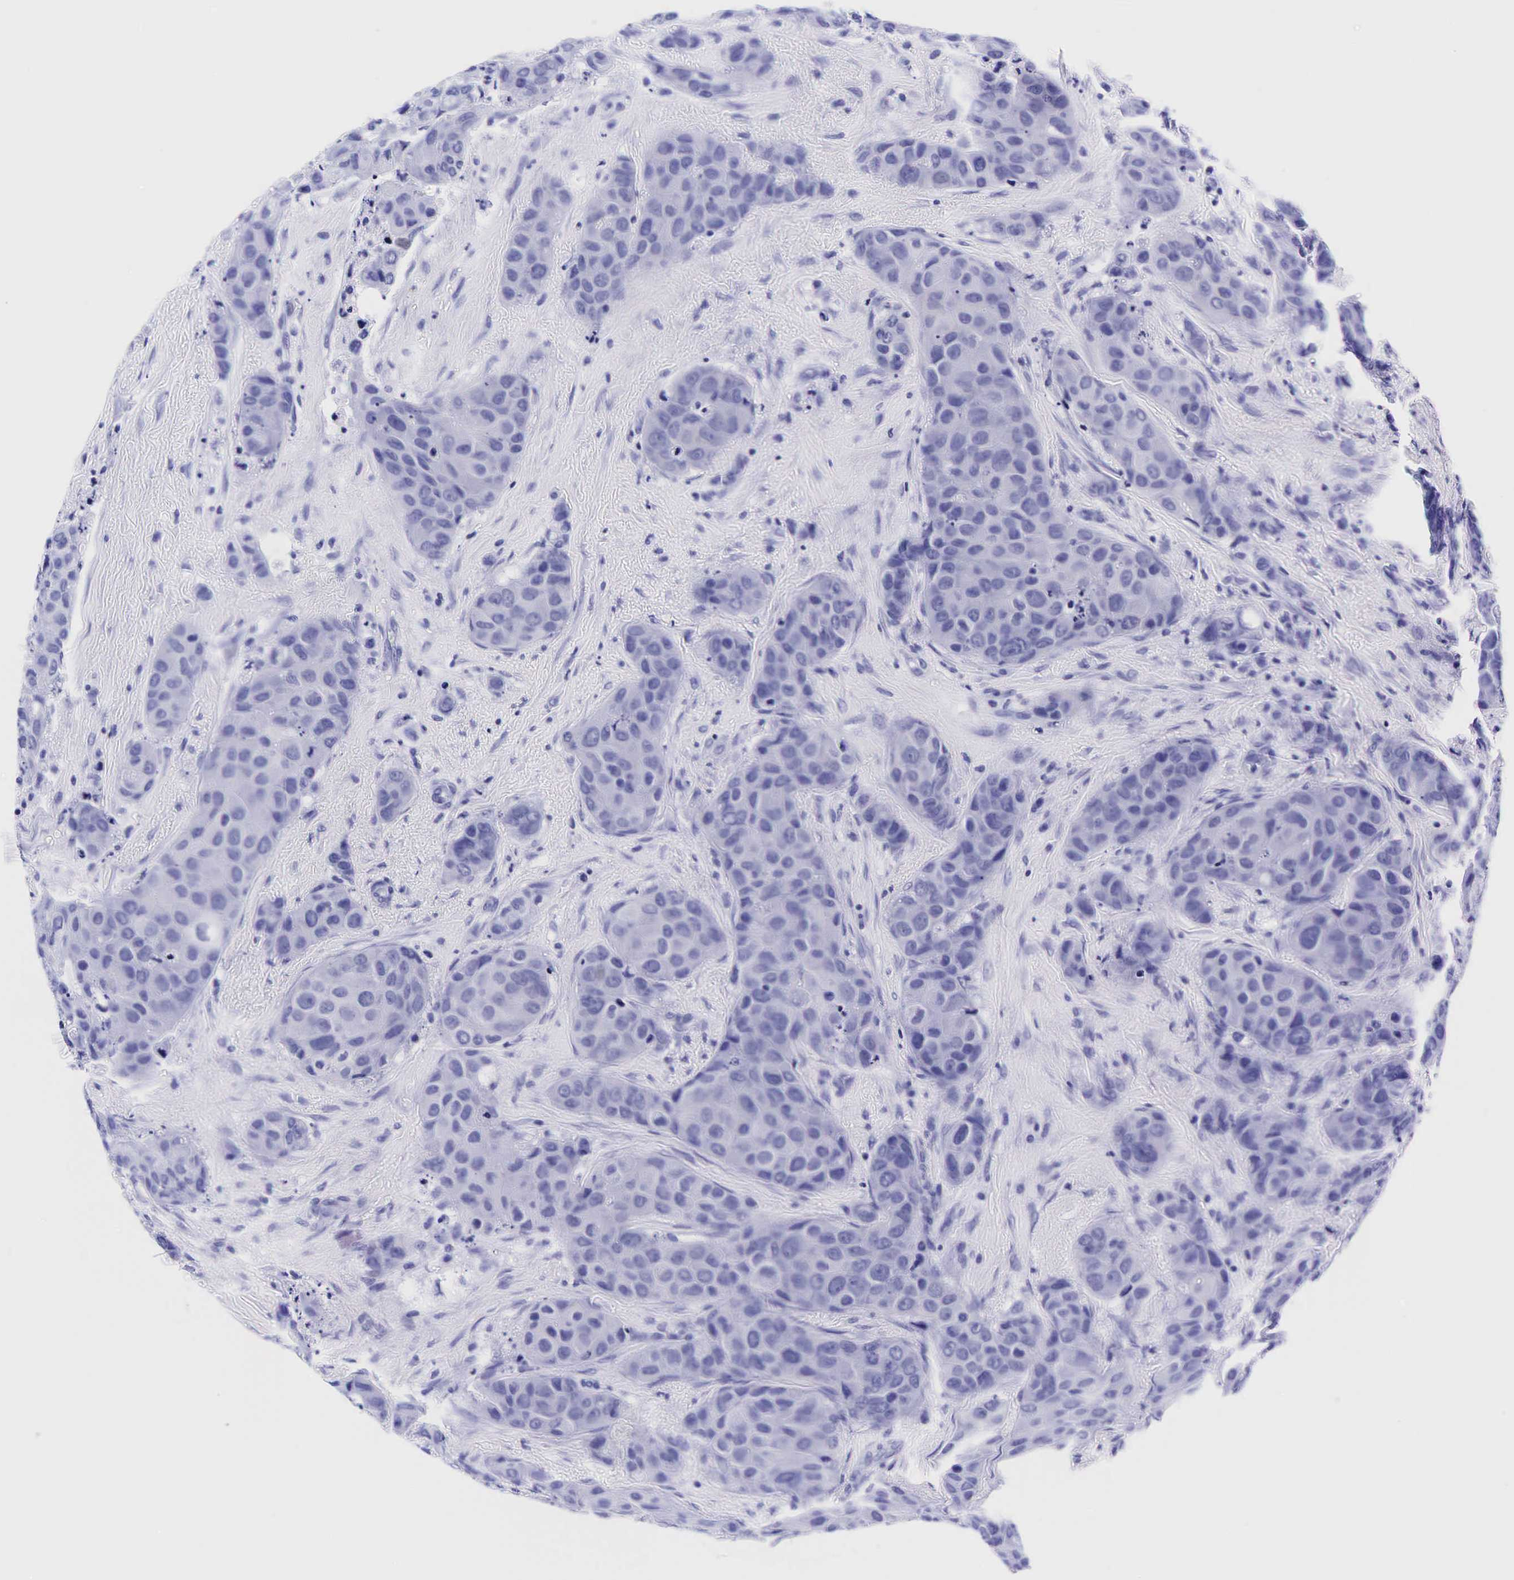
{"staining": {"intensity": "negative", "quantity": "none", "location": "none"}, "tissue": "breast cancer", "cell_type": "Tumor cells", "image_type": "cancer", "snomed": [{"axis": "morphology", "description": "Duct carcinoma"}, {"axis": "topography", "description": "Breast"}], "caption": "DAB immunohistochemical staining of human breast cancer (intraductal carcinoma) exhibits no significant positivity in tumor cells.", "gene": "GCG", "patient": {"sex": "female", "age": 68}}